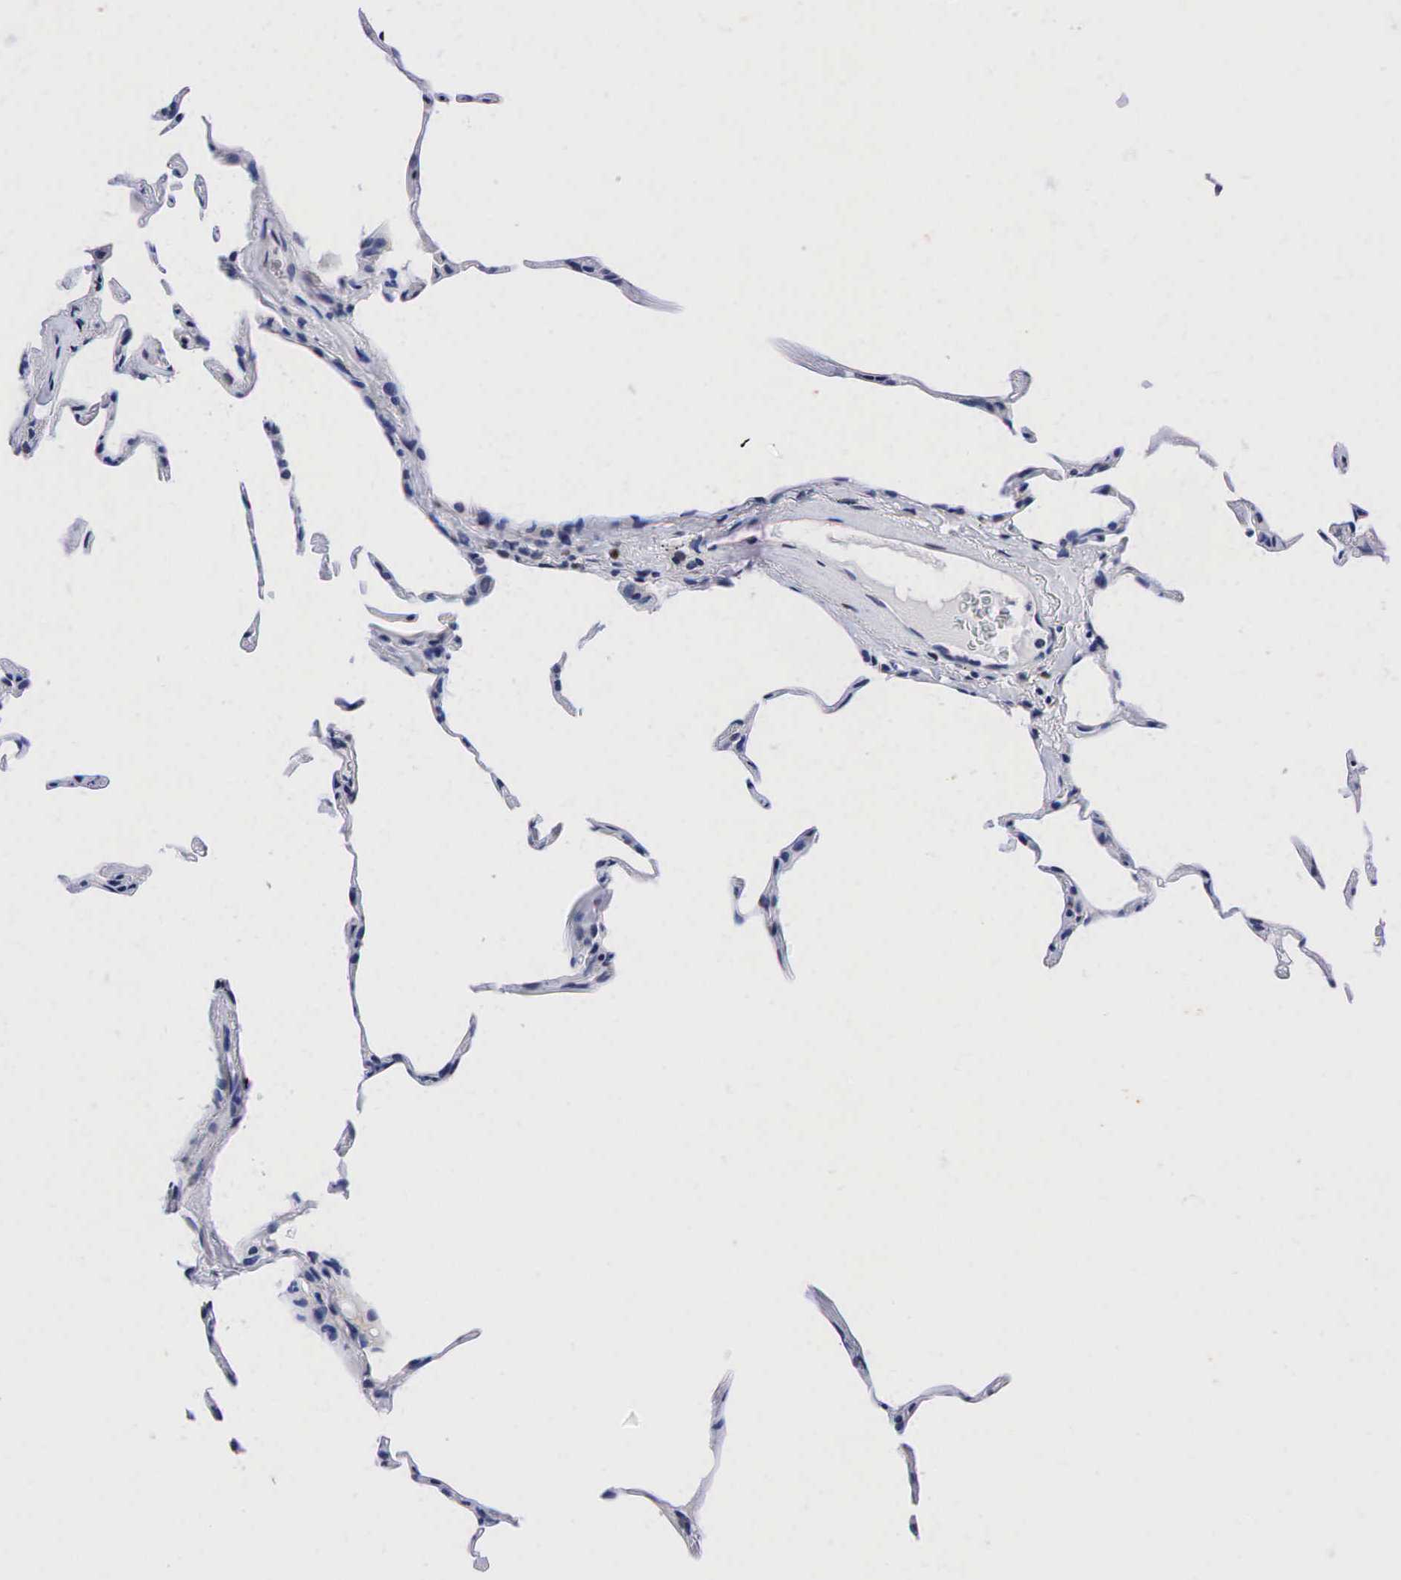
{"staining": {"intensity": "weak", "quantity": "<25%", "location": "nuclear"}, "tissue": "lung", "cell_type": "Alveolar cells", "image_type": "normal", "snomed": [{"axis": "morphology", "description": "Normal tissue, NOS"}, {"axis": "topography", "description": "Lung"}], "caption": "IHC image of benign human lung stained for a protein (brown), which exhibits no positivity in alveolar cells.", "gene": "PGR", "patient": {"sex": "female", "age": 75}}